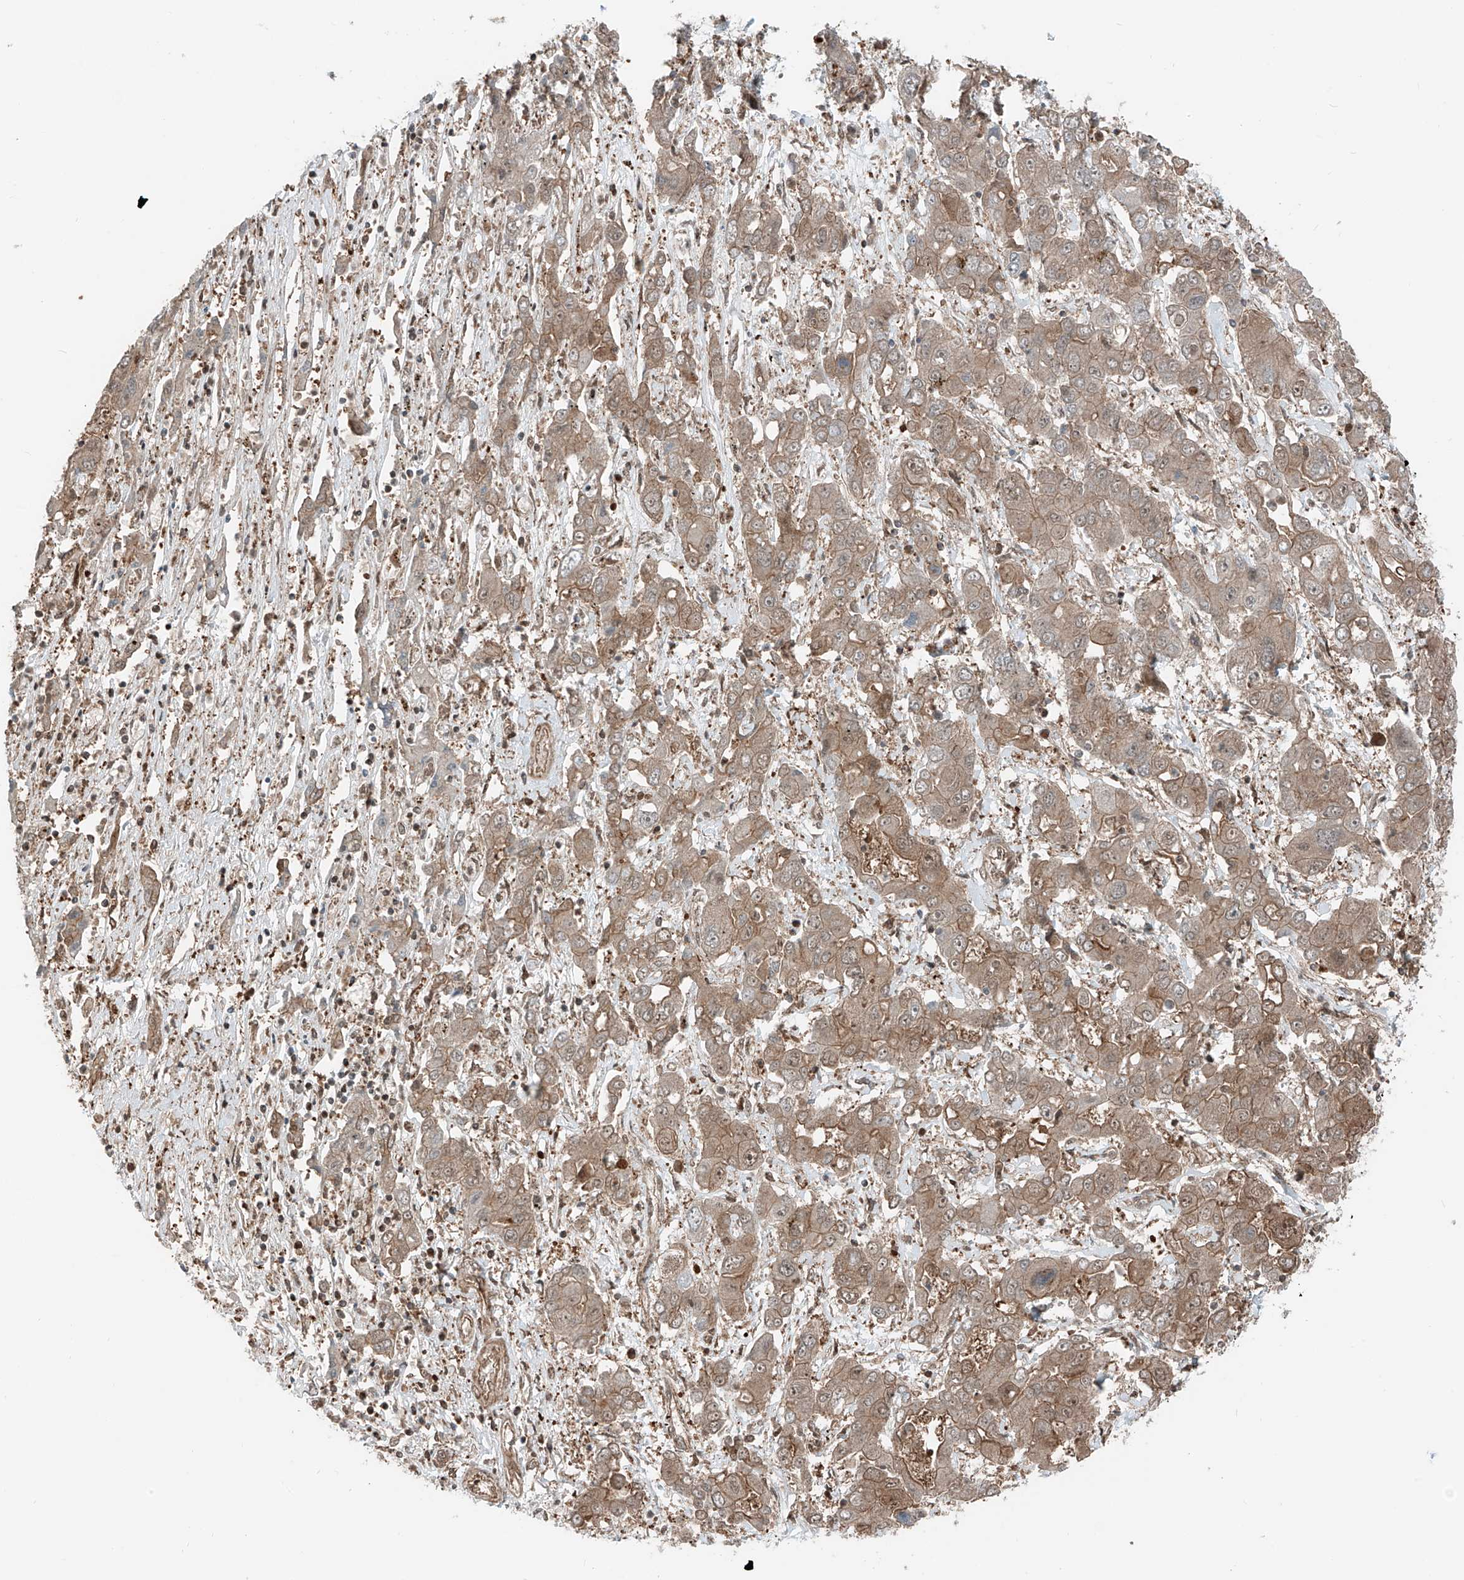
{"staining": {"intensity": "moderate", "quantity": ">75%", "location": "cytoplasmic/membranous,nuclear"}, "tissue": "liver cancer", "cell_type": "Tumor cells", "image_type": "cancer", "snomed": [{"axis": "morphology", "description": "Cholangiocarcinoma"}, {"axis": "topography", "description": "Liver"}], "caption": "This photomicrograph exhibits liver cholangiocarcinoma stained with IHC to label a protein in brown. The cytoplasmic/membranous and nuclear of tumor cells show moderate positivity for the protein. Nuclei are counter-stained blue.", "gene": "USP48", "patient": {"sex": "male", "age": 67}}